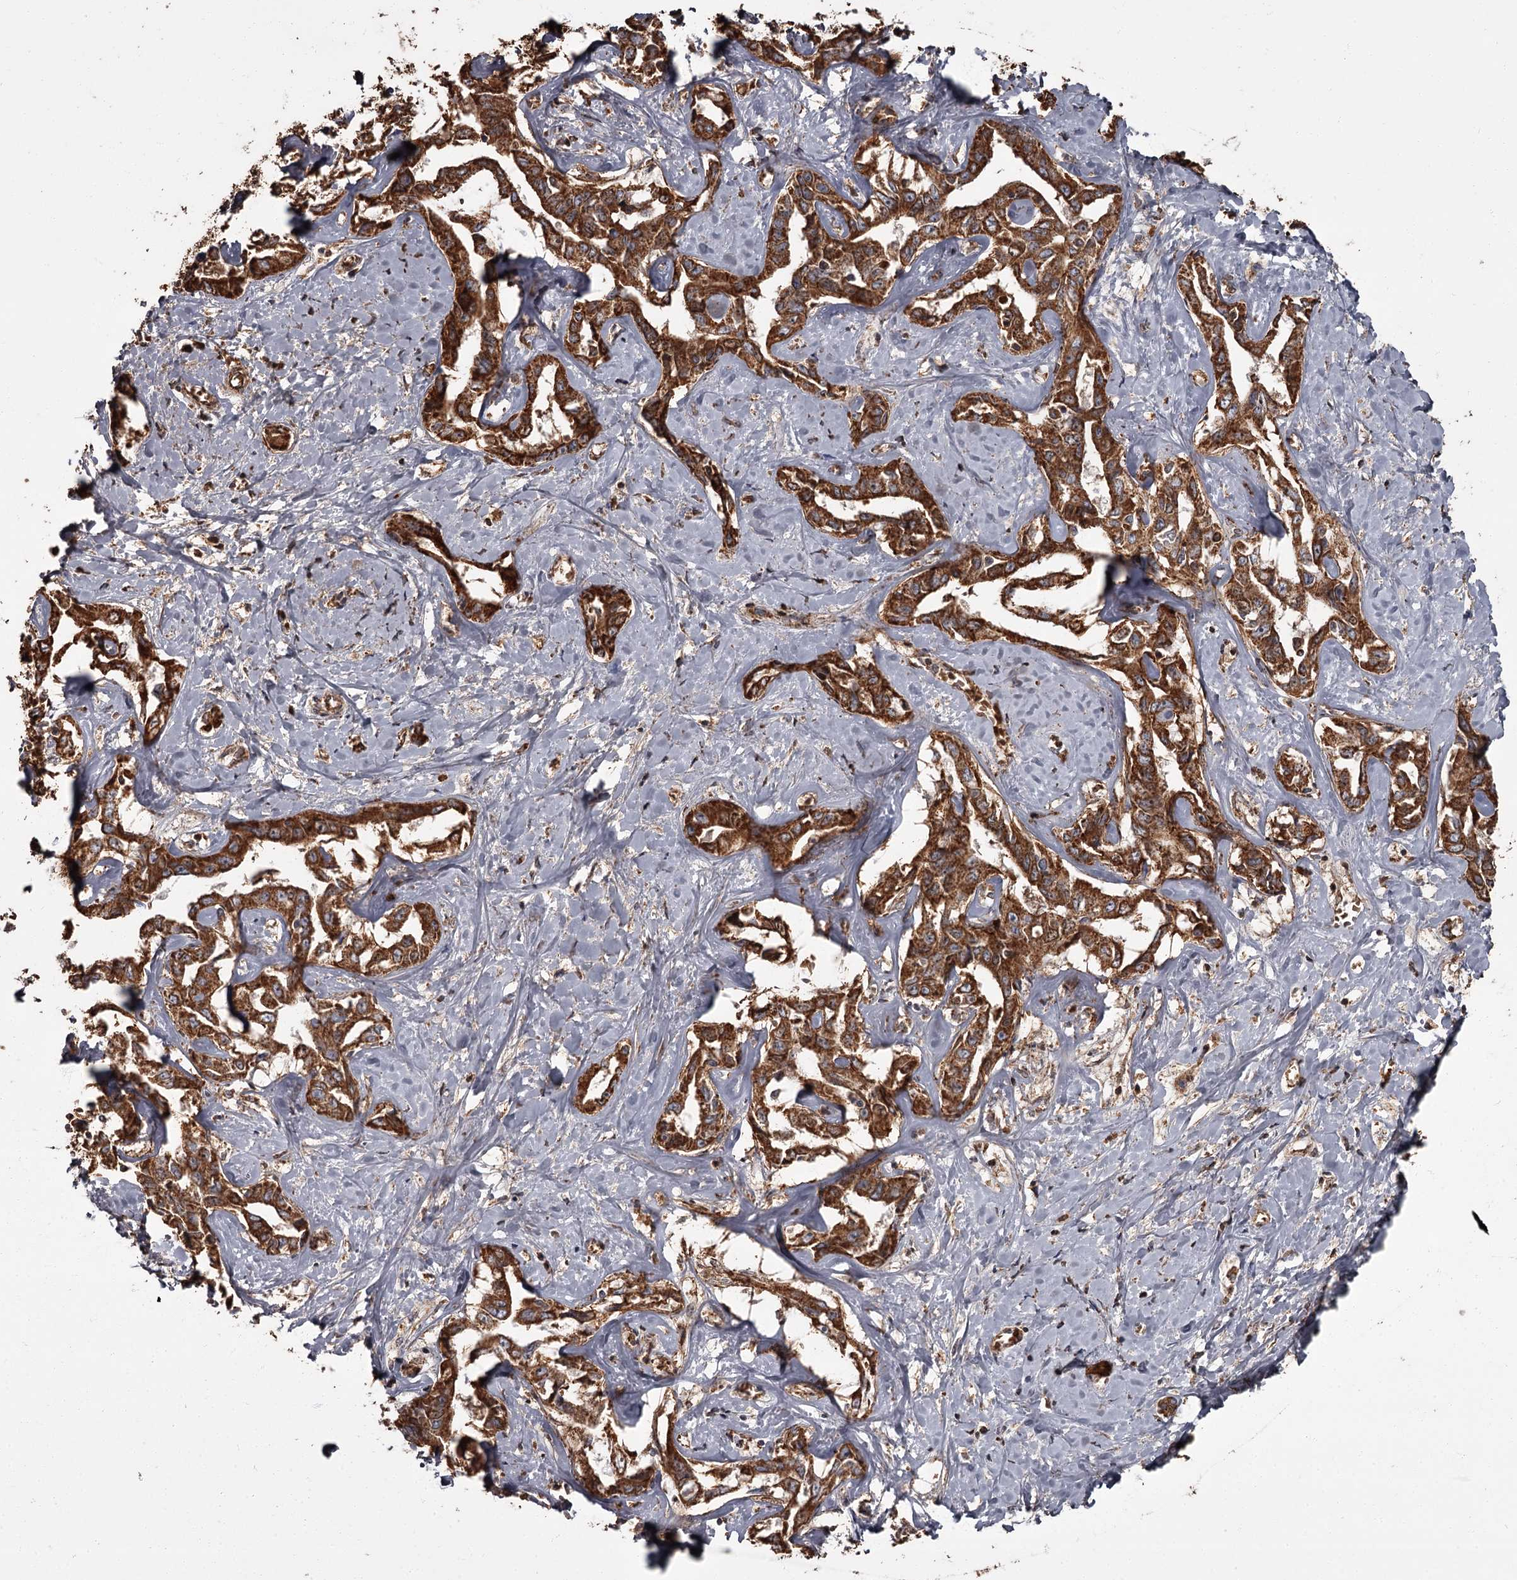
{"staining": {"intensity": "strong", "quantity": ">75%", "location": "cytoplasmic/membranous"}, "tissue": "liver cancer", "cell_type": "Tumor cells", "image_type": "cancer", "snomed": [{"axis": "morphology", "description": "Cholangiocarcinoma"}, {"axis": "topography", "description": "Liver"}], "caption": "Immunohistochemical staining of human liver cancer (cholangiocarcinoma) exhibits strong cytoplasmic/membranous protein positivity in about >75% of tumor cells.", "gene": "THAP9", "patient": {"sex": "male", "age": 59}}